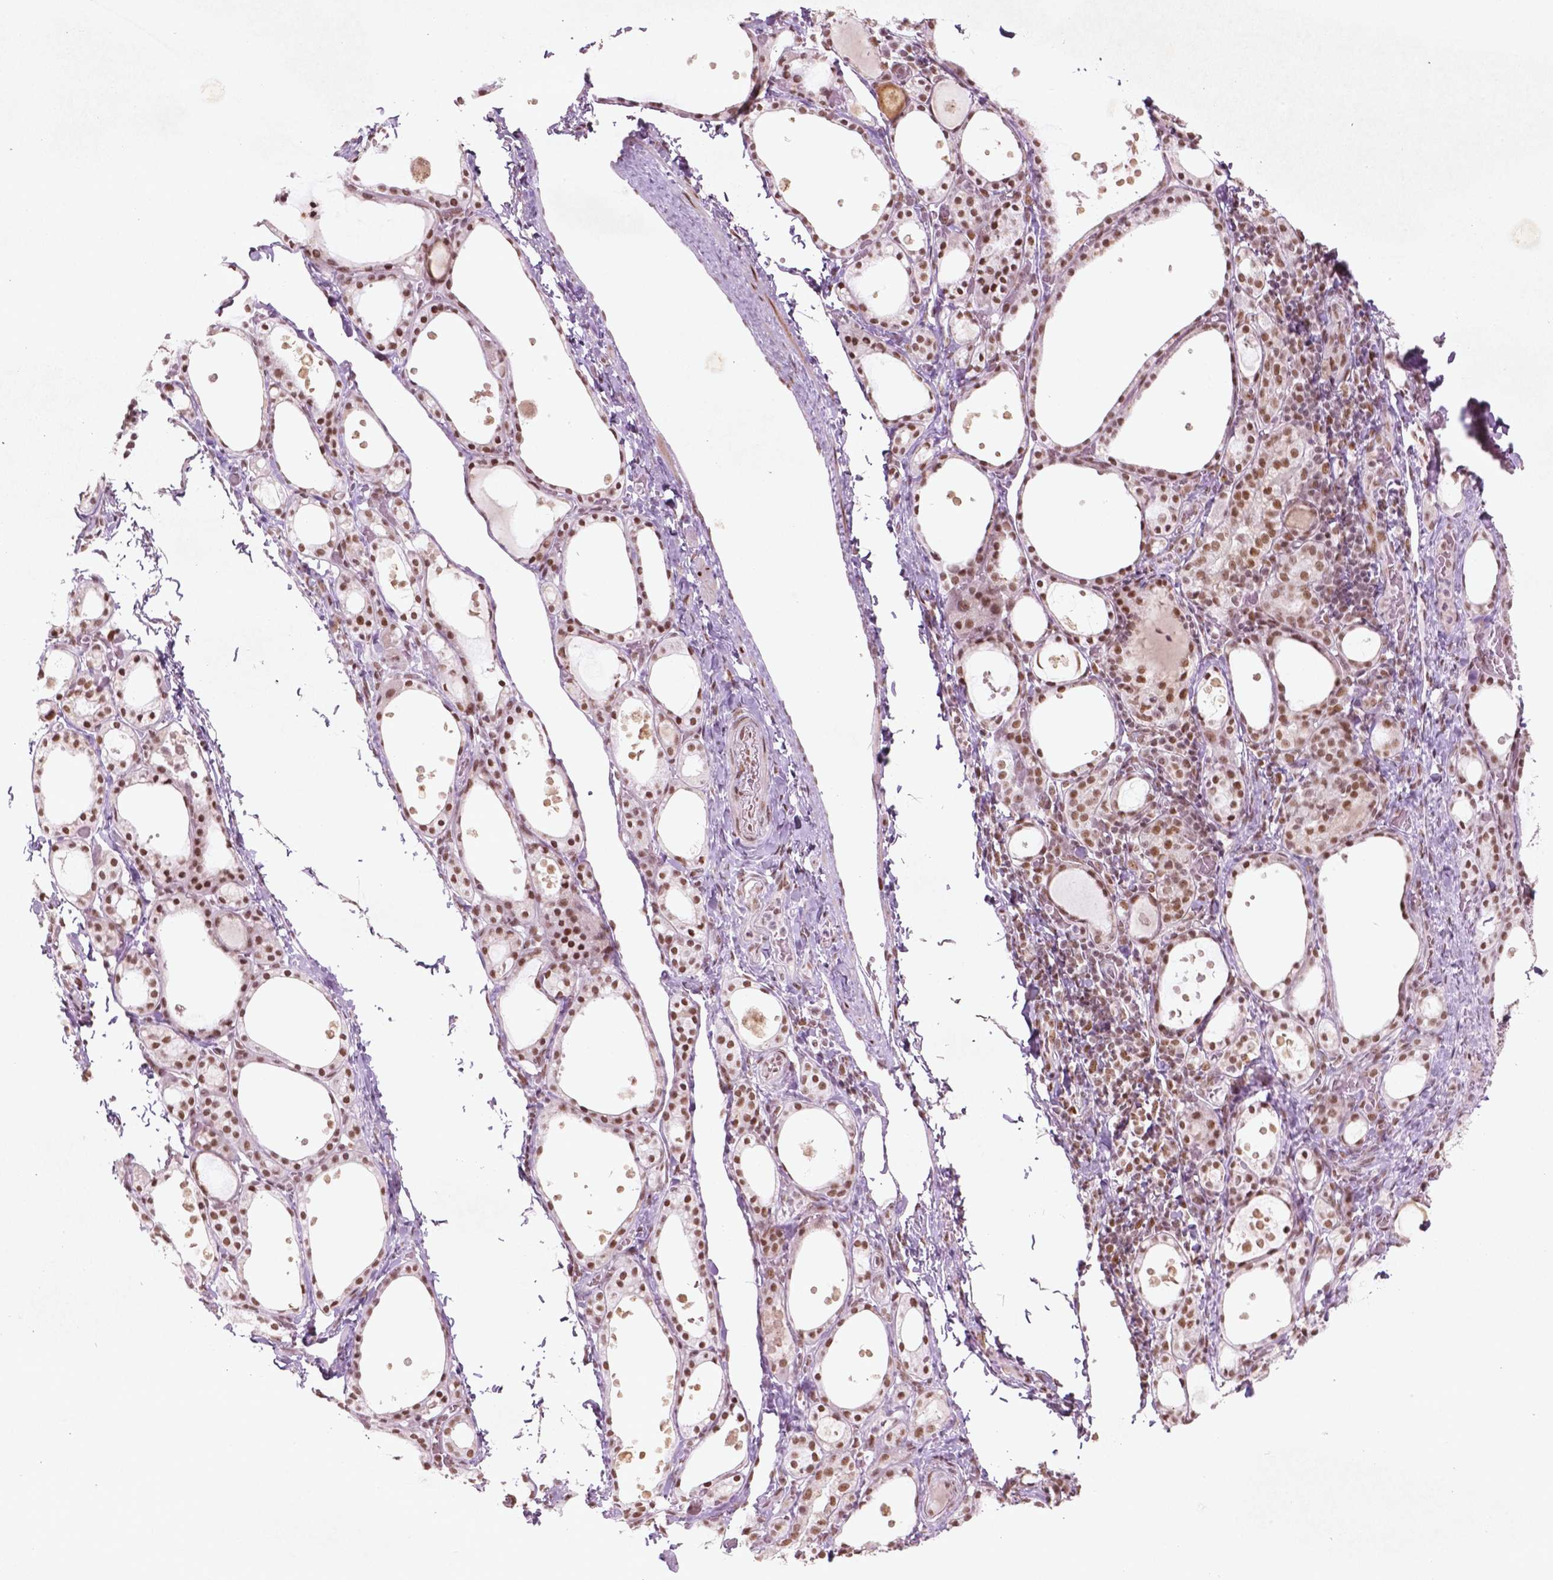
{"staining": {"intensity": "moderate", "quantity": ">75%", "location": "nuclear"}, "tissue": "thyroid gland", "cell_type": "Glandular cells", "image_type": "normal", "snomed": [{"axis": "morphology", "description": "Normal tissue, NOS"}, {"axis": "topography", "description": "Thyroid gland"}], "caption": "About >75% of glandular cells in benign human thyroid gland exhibit moderate nuclear protein expression as visualized by brown immunohistochemical staining.", "gene": "HMG20B", "patient": {"sex": "male", "age": 68}}